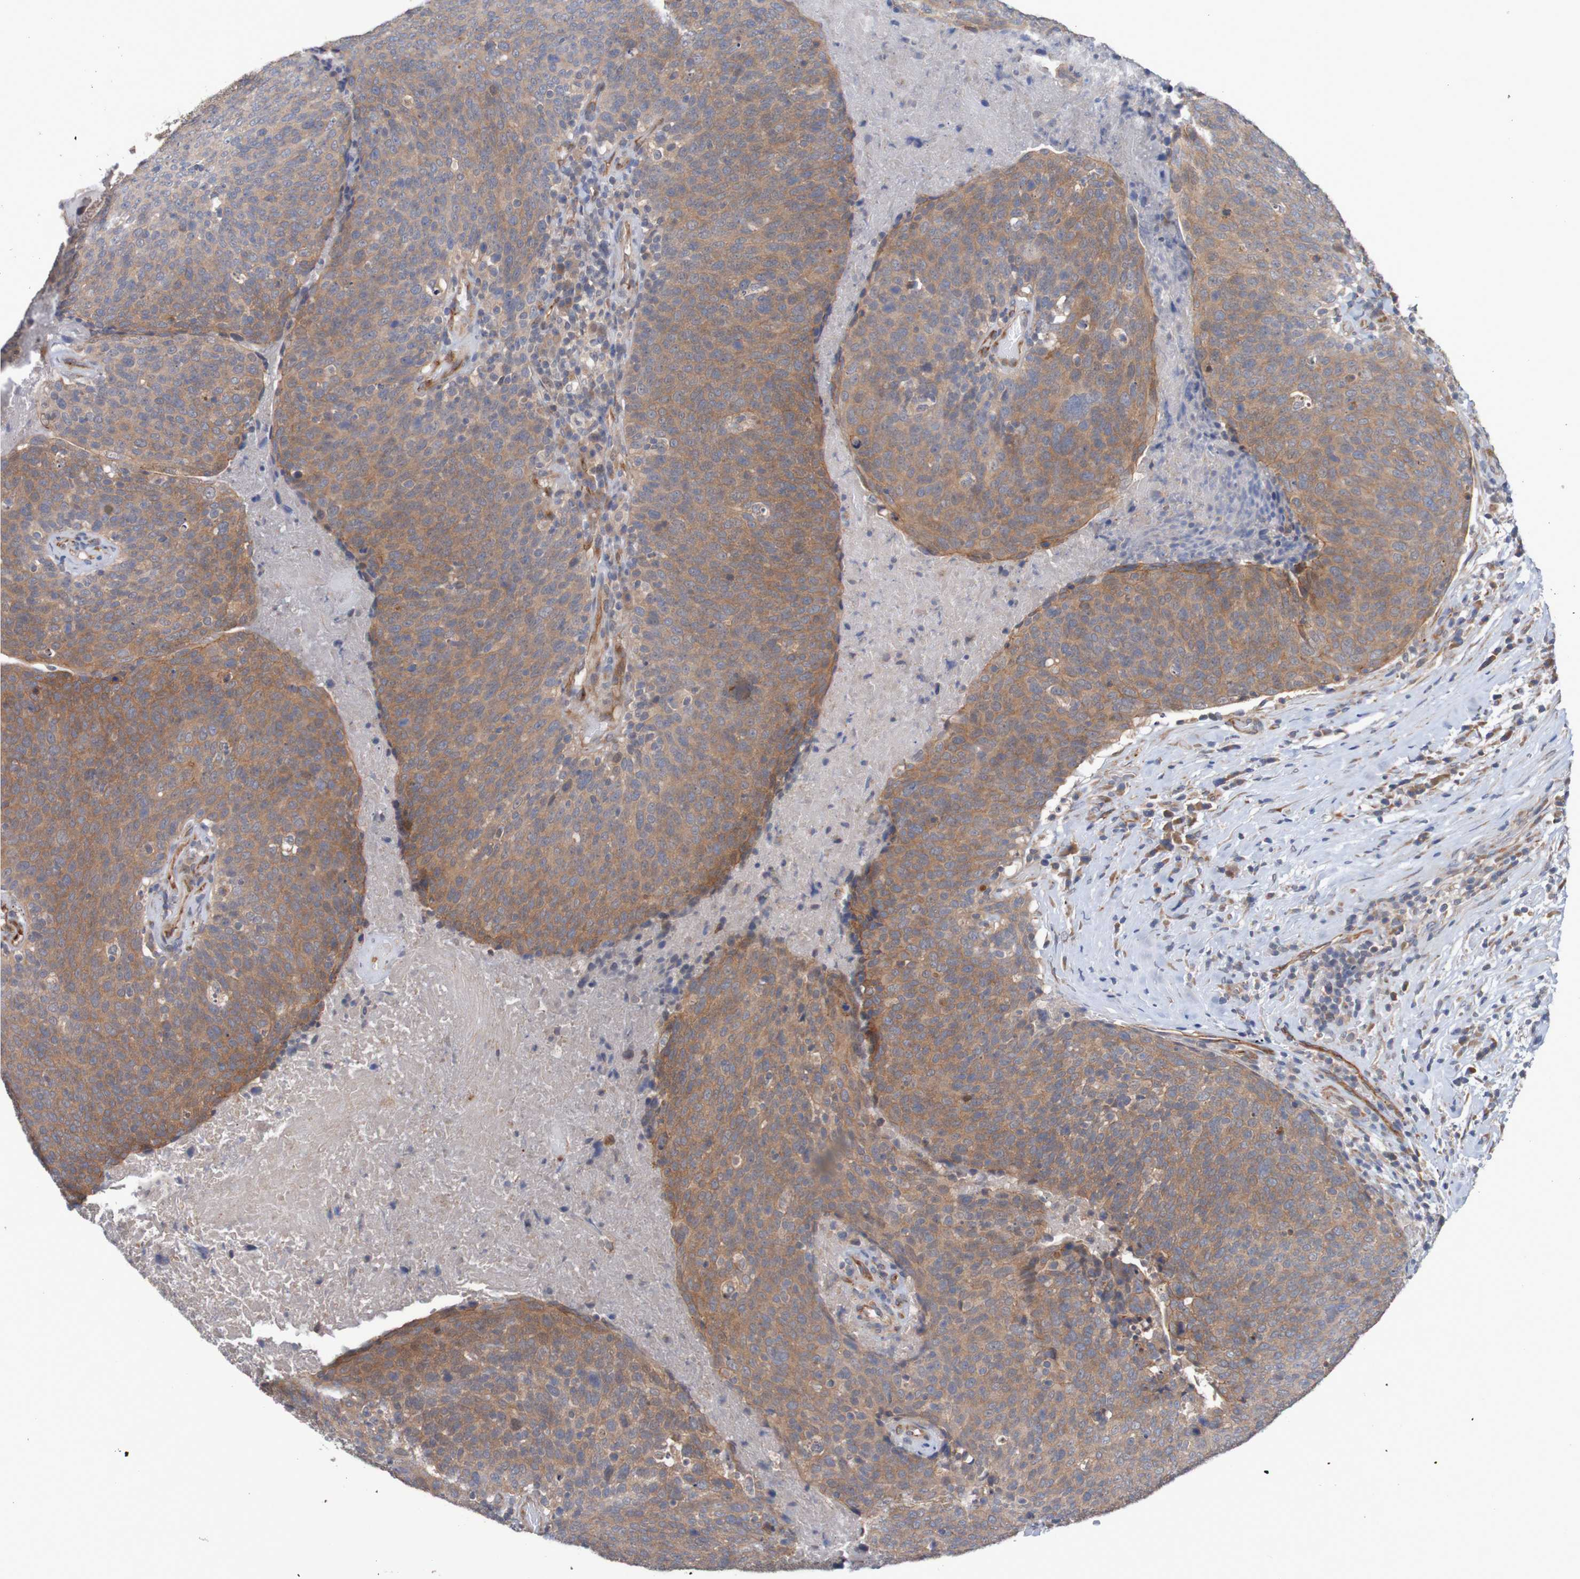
{"staining": {"intensity": "moderate", "quantity": ">75%", "location": "cytoplasmic/membranous"}, "tissue": "head and neck cancer", "cell_type": "Tumor cells", "image_type": "cancer", "snomed": [{"axis": "morphology", "description": "Squamous cell carcinoma, NOS"}, {"axis": "morphology", "description": "Squamous cell carcinoma, metastatic, NOS"}, {"axis": "topography", "description": "Lymph node"}, {"axis": "topography", "description": "Head-Neck"}], "caption": "Squamous cell carcinoma (head and neck) tissue shows moderate cytoplasmic/membranous staining in about >75% of tumor cells, visualized by immunohistochemistry.", "gene": "ST8SIA6", "patient": {"sex": "male", "age": 62}}